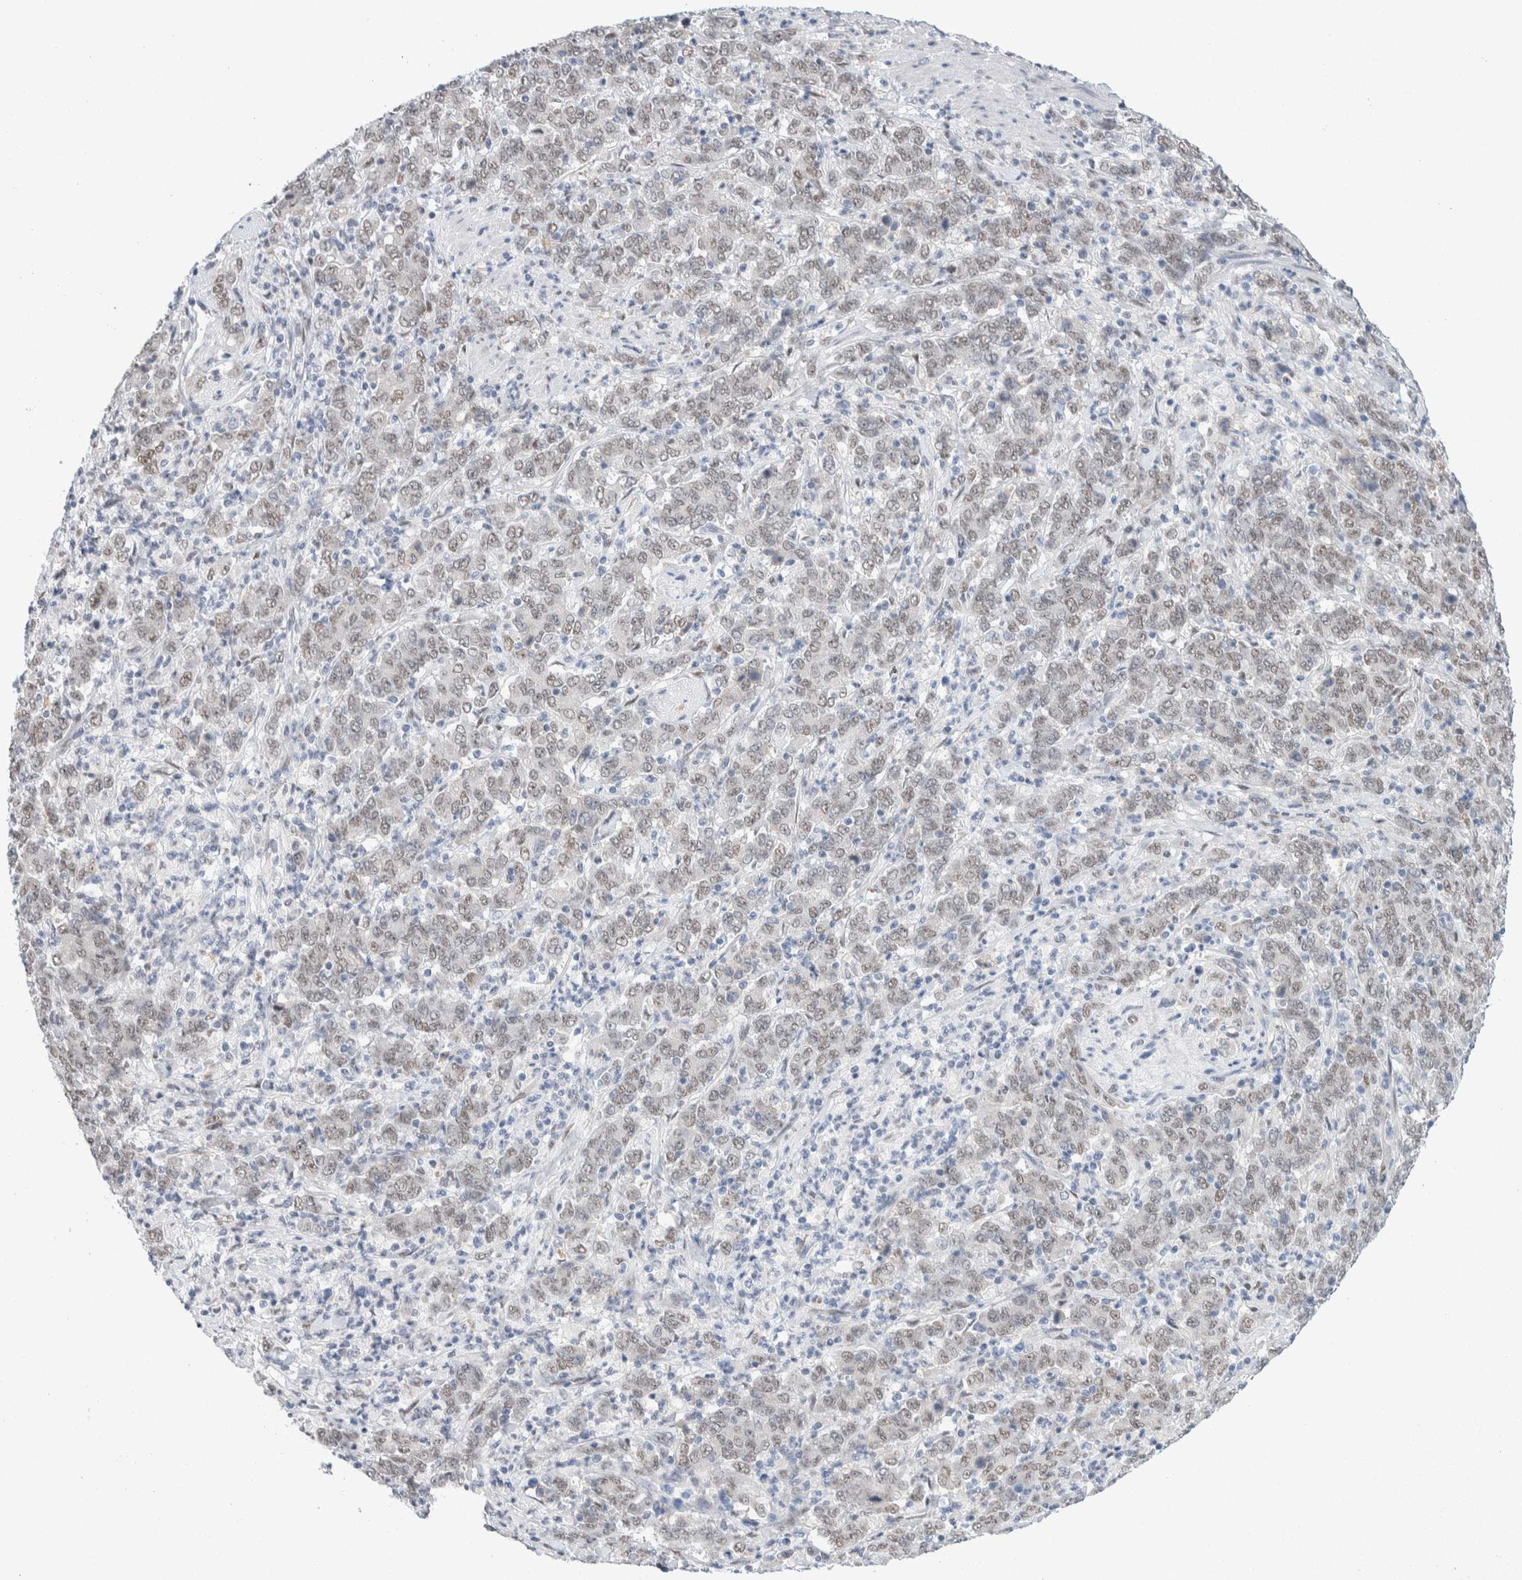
{"staining": {"intensity": "weak", "quantity": "25%-75%", "location": "nuclear"}, "tissue": "stomach cancer", "cell_type": "Tumor cells", "image_type": "cancer", "snomed": [{"axis": "morphology", "description": "Adenocarcinoma, NOS"}, {"axis": "topography", "description": "Stomach, lower"}], "caption": "A high-resolution histopathology image shows IHC staining of stomach cancer (adenocarcinoma), which reveals weak nuclear expression in about 25%-75% of tumor cells.", "gene": "PRMT1", "patient": {"sex": "female", "age": 71}}